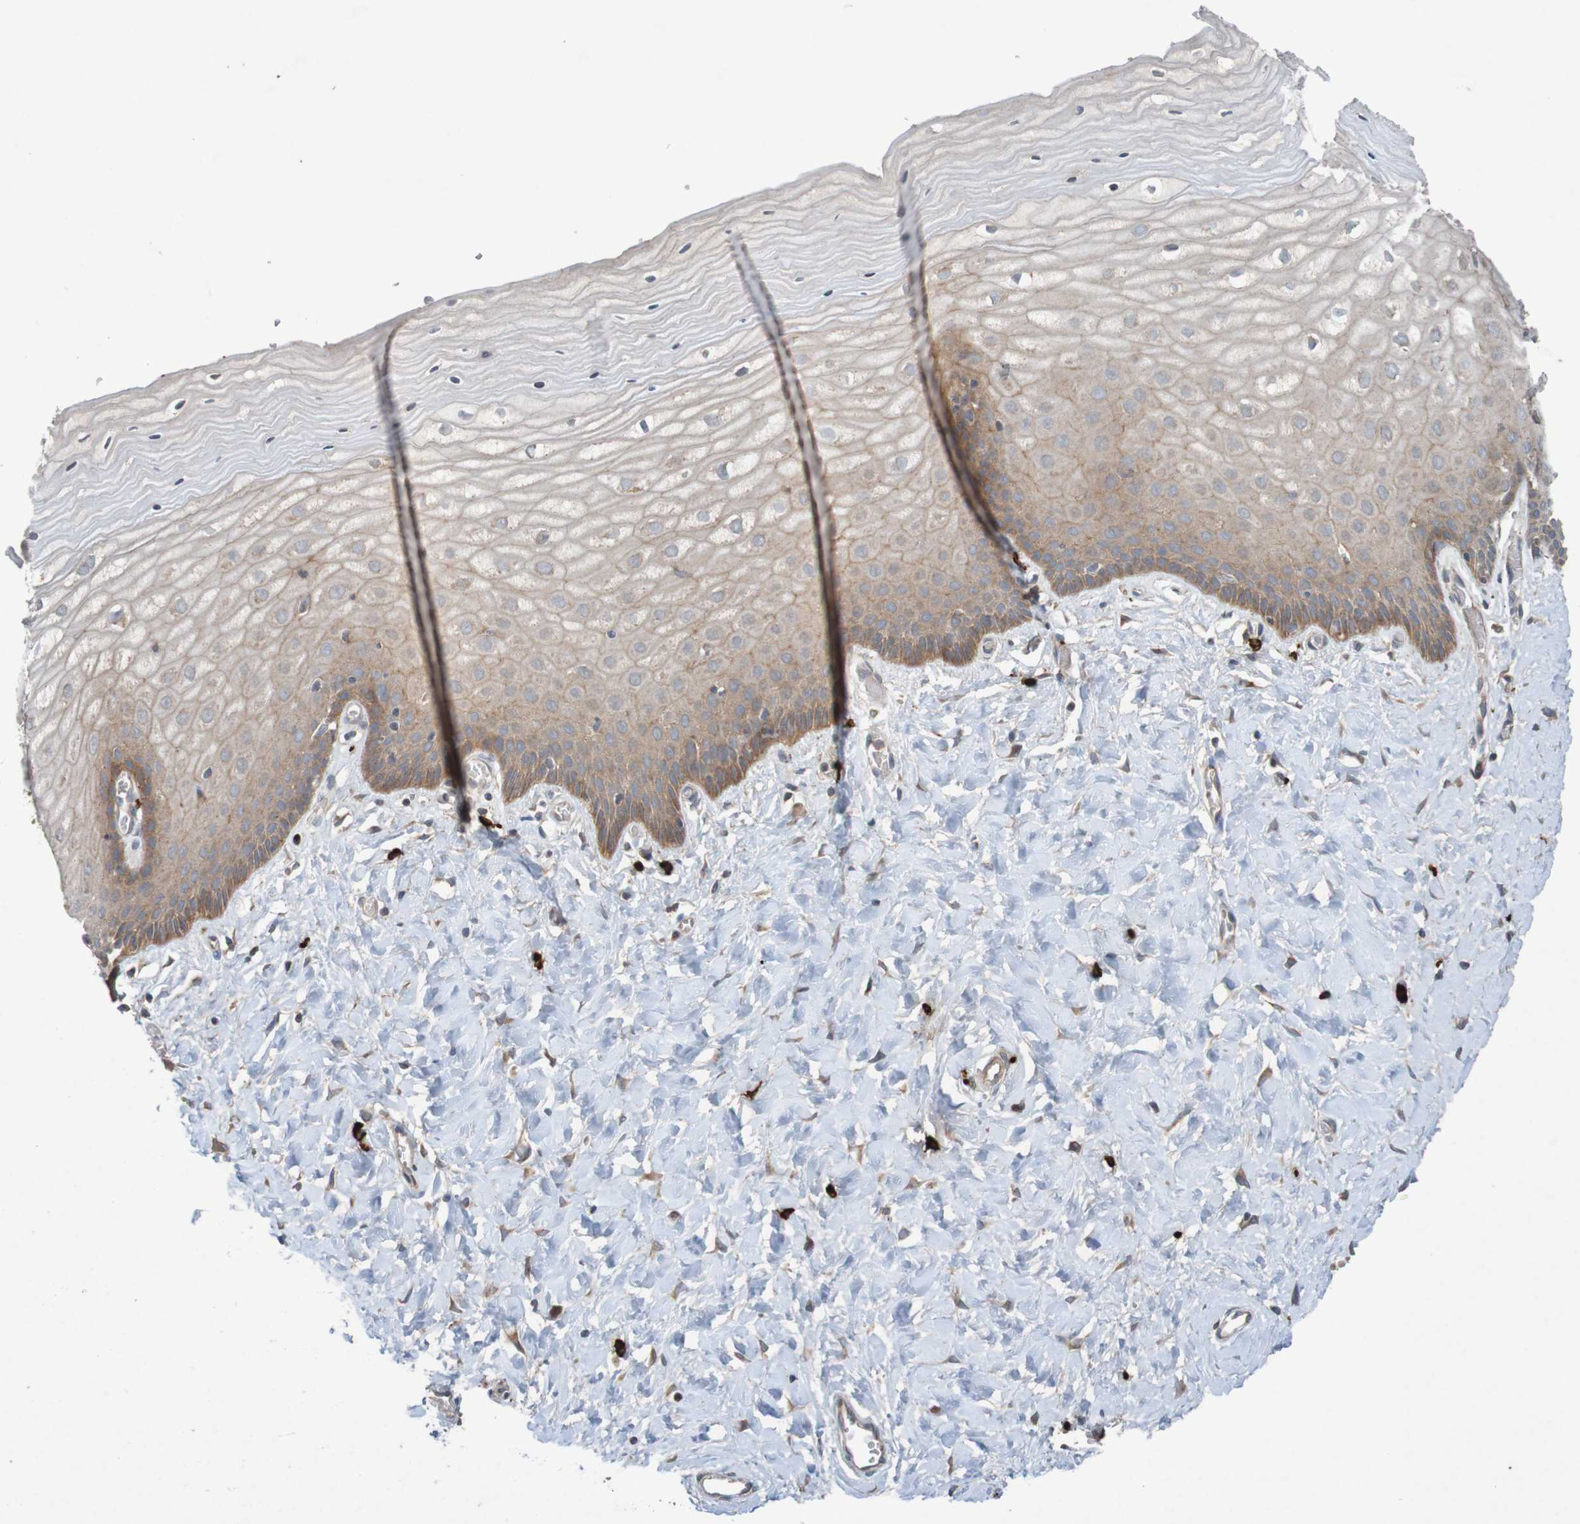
{"staining": {"intensity": "moderate", "quantity": ">75%", "location": "cytoplasmic/membranous"}, "tissue": "cervix", "cell_type": "Glandular cells", "image_type": "normal", "snomed": [{"axis": "morphology", "description": "Normal tissue, NOS"}, {"axis": "topography", "description": "Cervix"}], "caption": "IHC image of benign cervix: cervix stained using immunohistochemistry shows medium levels of moderate protein expression localized specifically in the cytoplasmic/membranous of glandular cells, appearing as a cytoplasmic/membranous brown color.", "gene": "B3GAT2", "patient": {"sex": "female", "age": 55}}